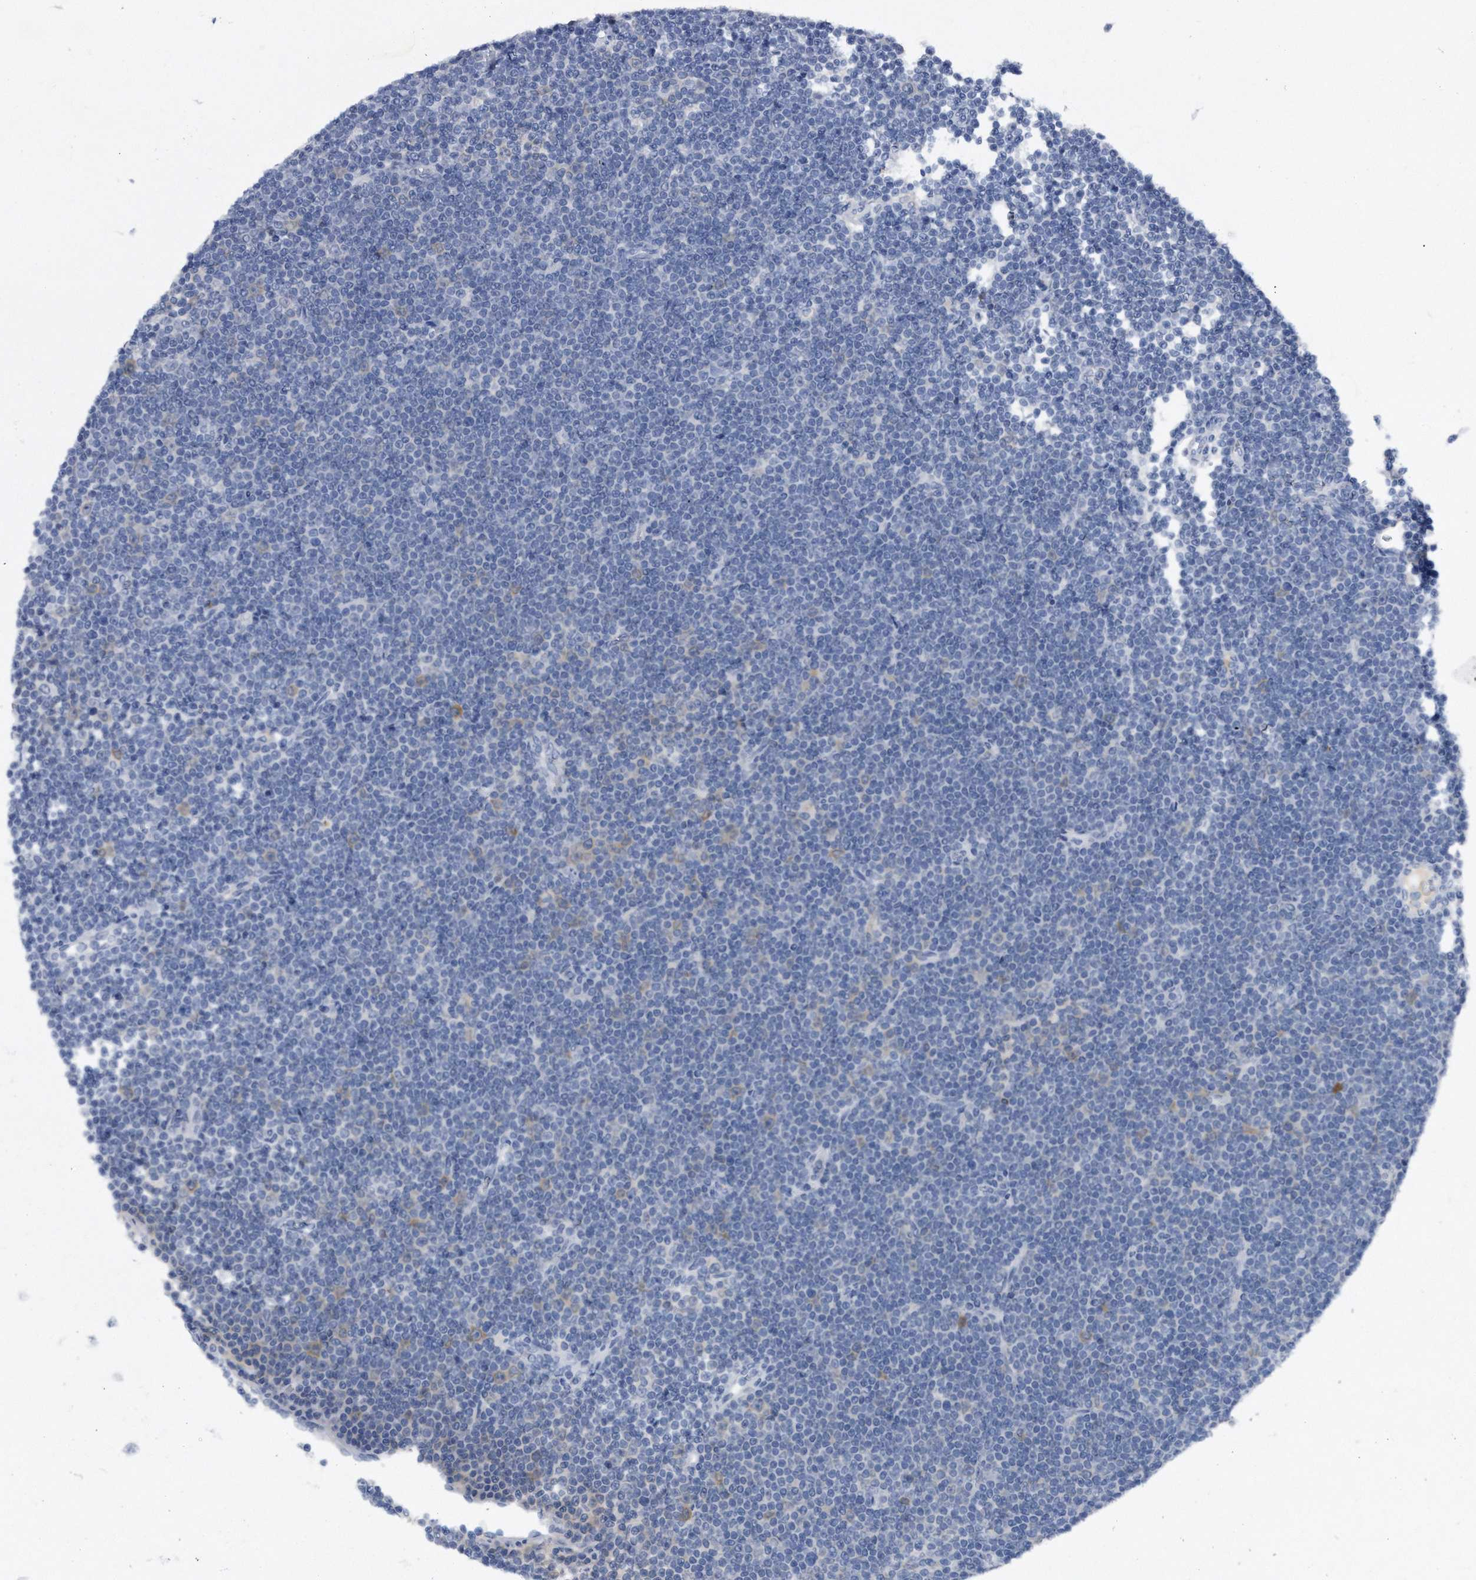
{"staining": {"intensity": "negative", "quantity": "none", "location": "none"}, "tissue": "lymphoma", "cell_type": "Tumor cells", "image_type": "cancer", "snomed": [{"axis": "morphology", "description": "Malignant lymphoma, non-Hodgkin's type, Low grade"}, {"axis": "topography", "description": "Lymph node"}], "caption": "Tumor cells are negative for protein expression in human low-grade malignant lymphoma, non-Hodgkin's type.", "gene": "ASNS", "patient": {"sex": "female", "age": 67}}